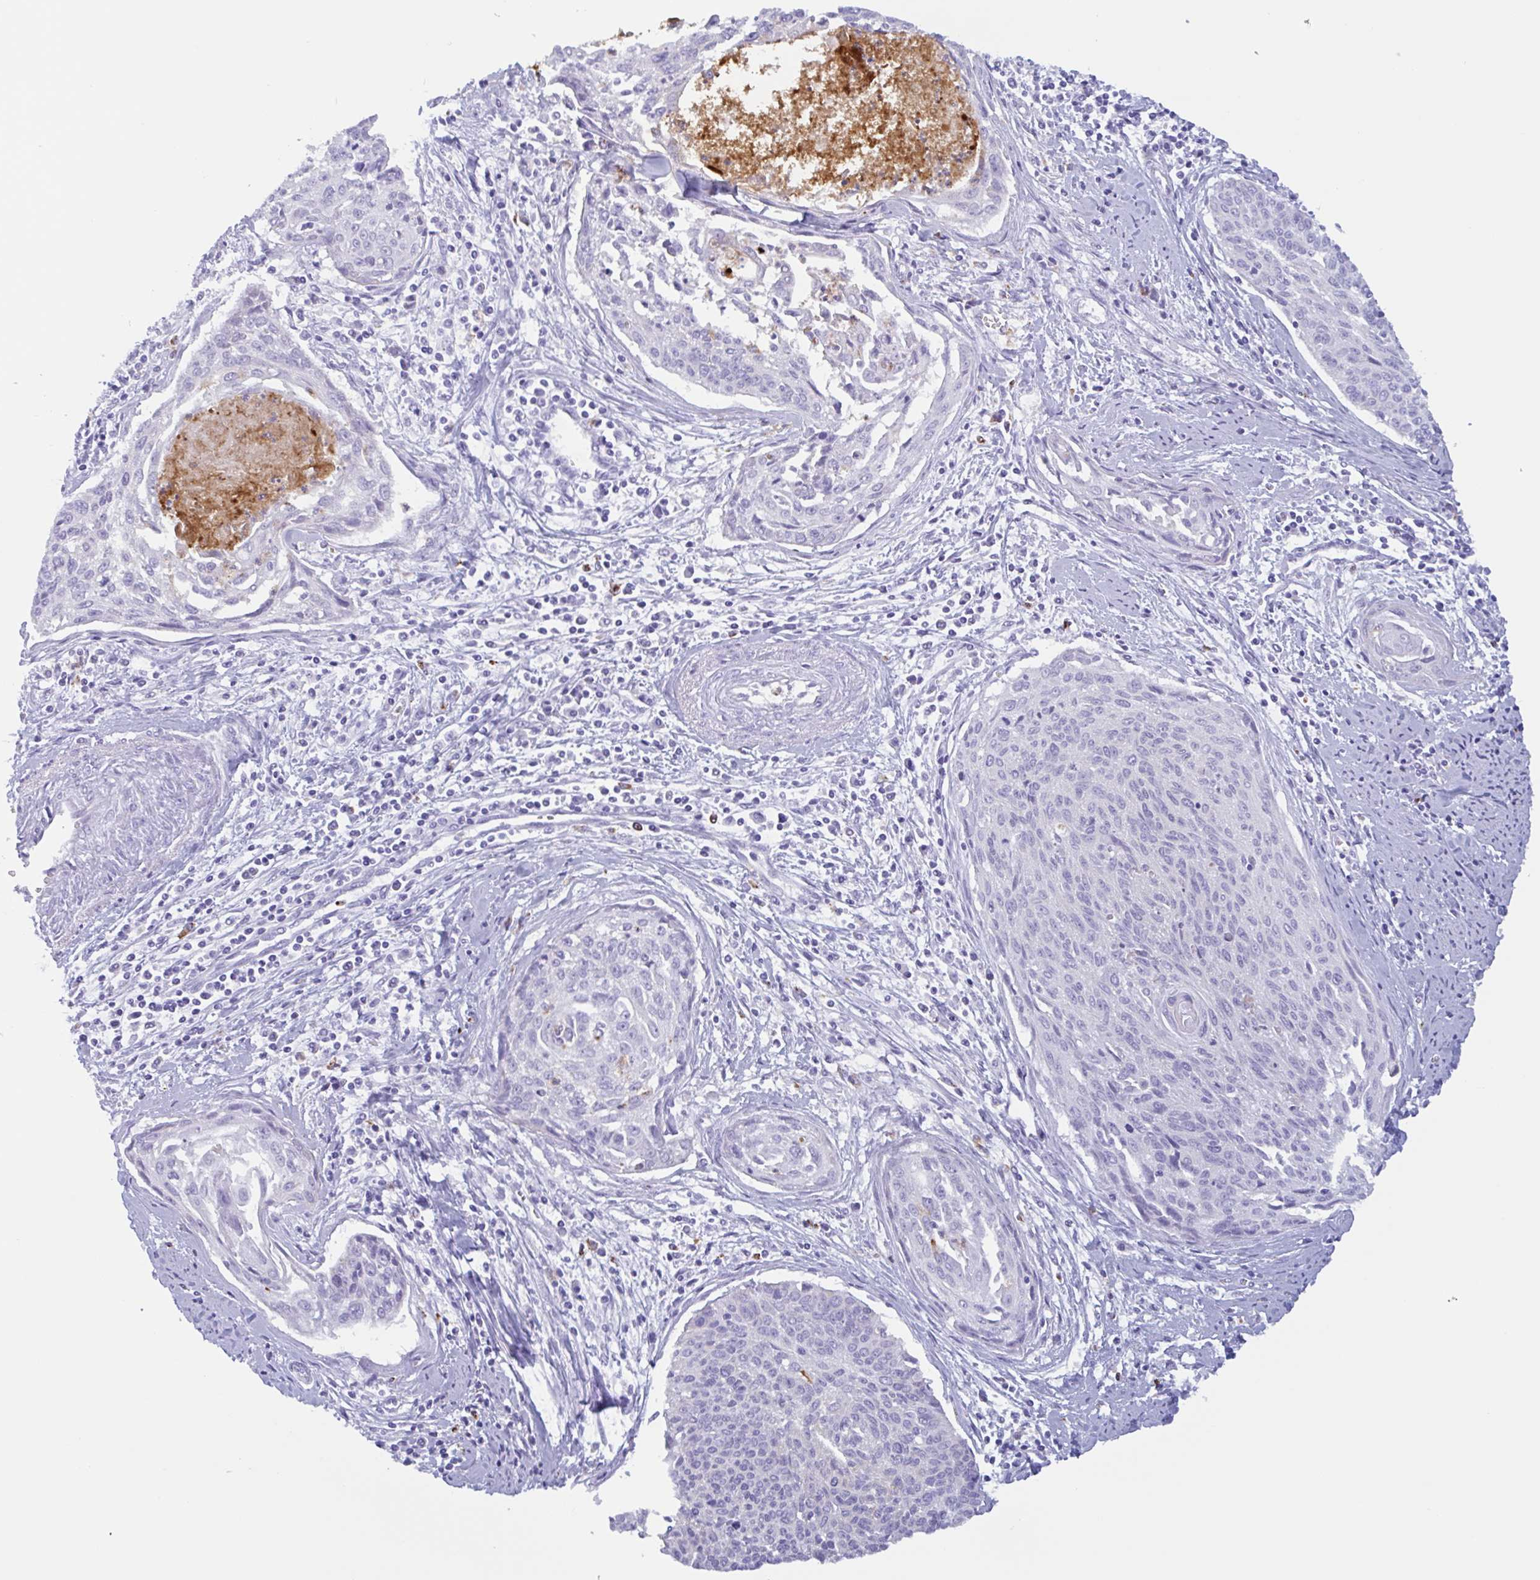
{"staining": {"intensity": "negative", "quantity": "none", "location": "none"}, "tissue": "cervical cancer", "cell_type": "Tumor cells", "image_type": "cancer", "snomed": [{"axis": "morphology", "description": "Squamous cell carcinoma, NOS"}, {"axis": "topography", "description": "Cervix"}], "caption": "This is an IHC micrograph of cervical cancer (squamous cell carcinoma). There is no positivity in tumor cells.", "gene": "DTWD2", "patient": {"sex": "female", "age": 55}}